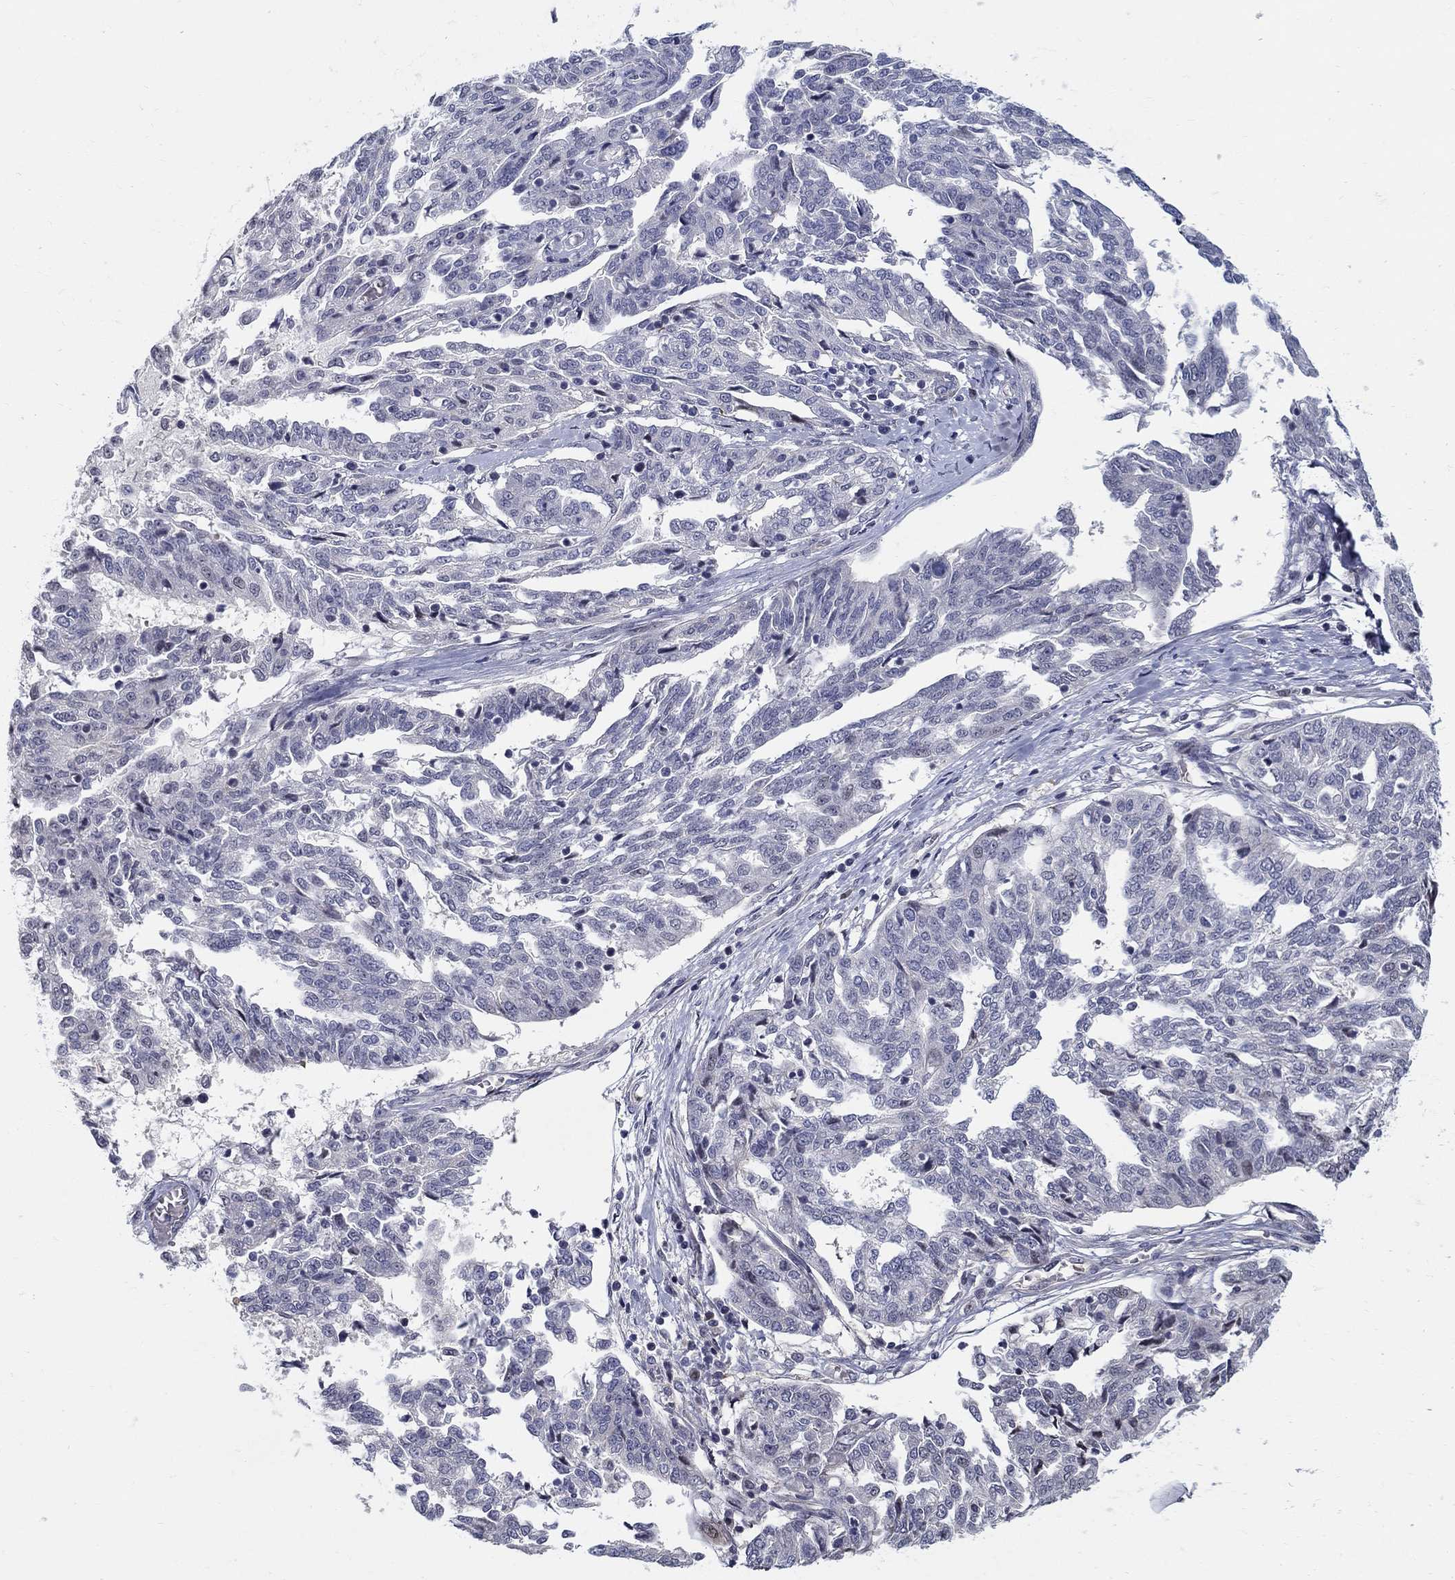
{"staining": {"intensity": "negative", "quantity": "none", "location": "none"}, "tissue": "ovarian cancer", "cell_type": "Tumor cells", "image_type": "cancer", "snomed": [{"axis": "morphology", "description": "Cystadenocarcinoma, serous, NOS"}, {"axis": "topography", "description": "Ovary"}], "caption": "A micrograph of human ovarian serous cystadenocarcinoma is negative for staining in tumor cells.", "gene": "C16orf46", "patient": {"sex": "female", "age": 67}}